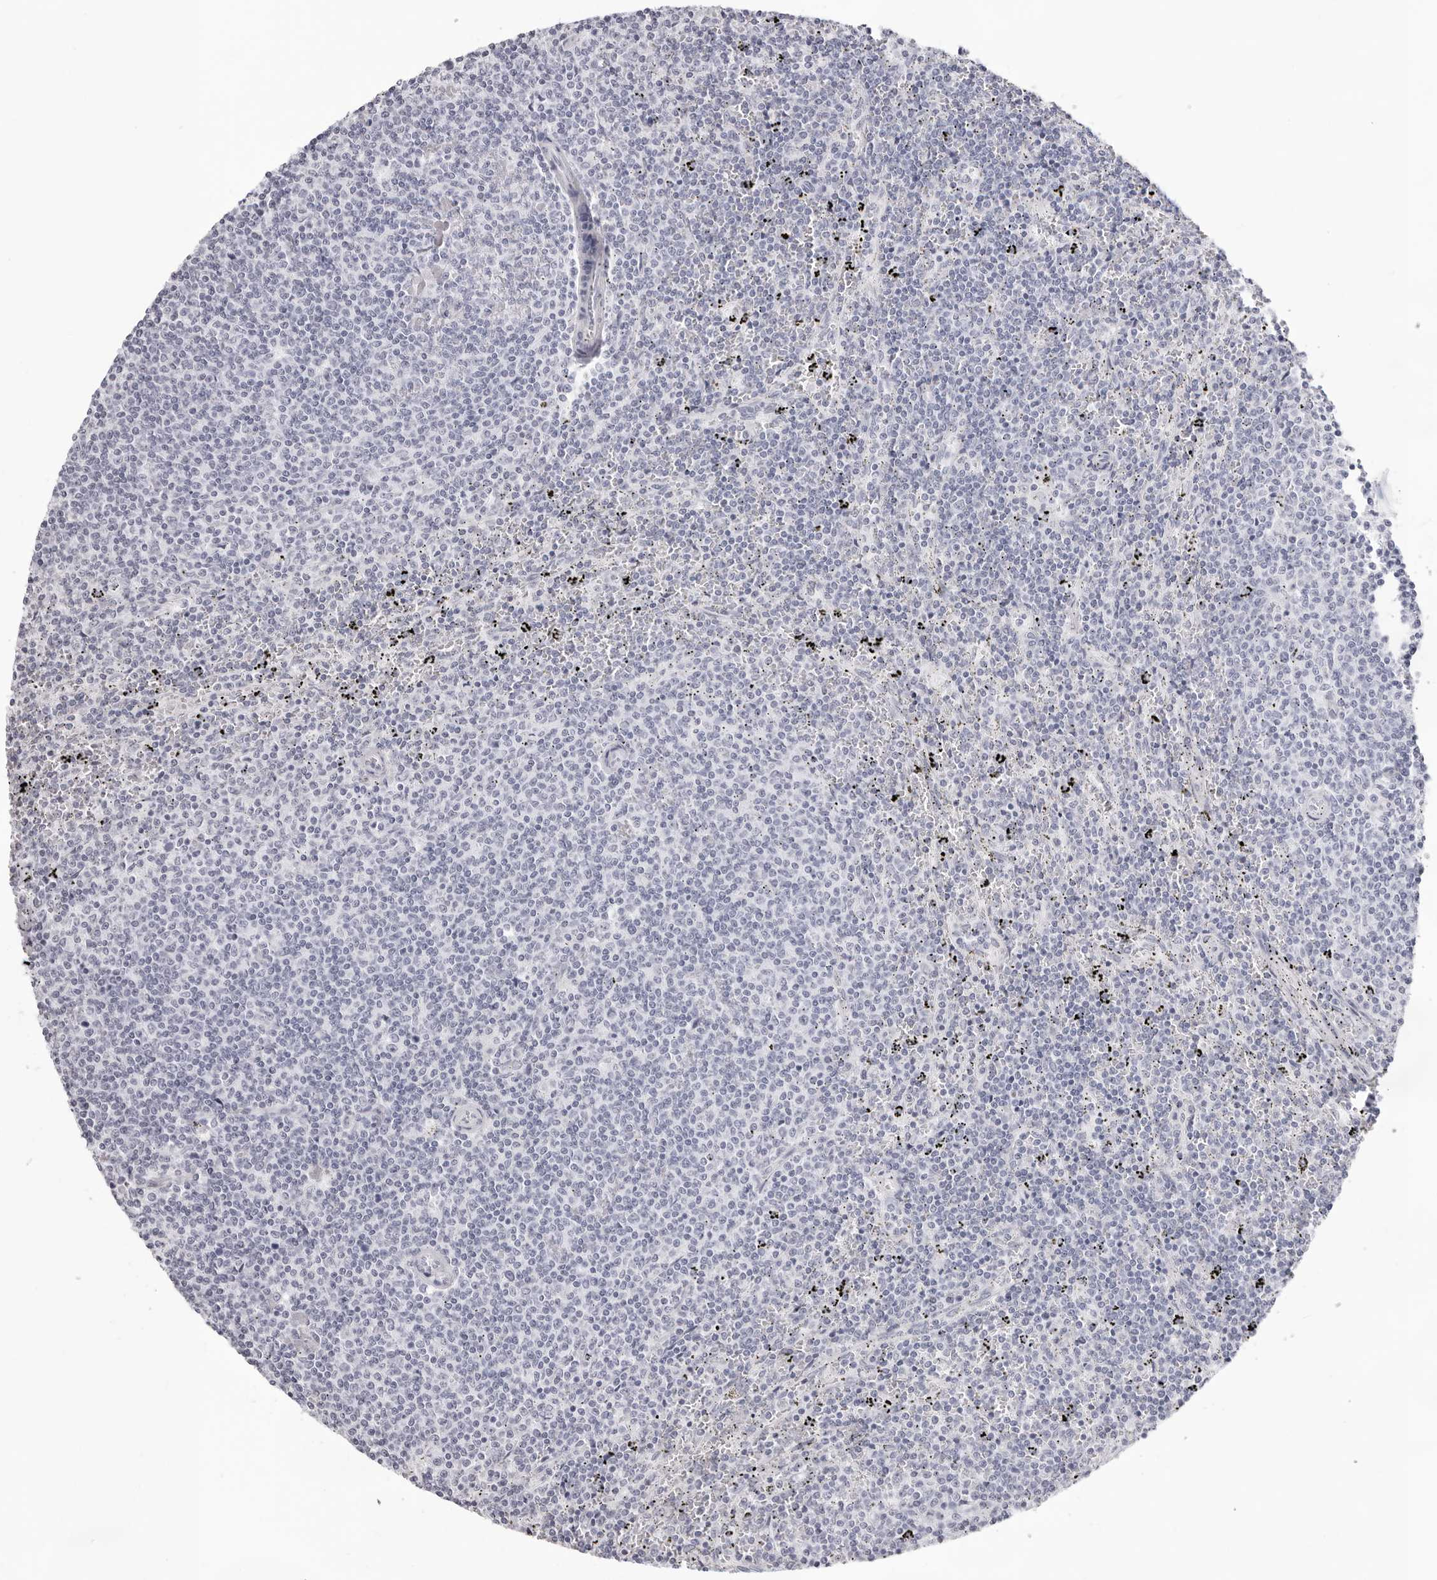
{"staining": {"intensity": "negative", "quantity": "none", "location": "none"}, "tissue": "lymphoma", "cell_type": "Tumor cells", "image_type": "cancer", "snomed": [{"axis": "morphology", "description": "Malignant lymphoma, non-Hodgkin's type, Low grade"}, {"axis": "topography", "description": "Spleen"}], "caption": "High power microscopy photomicrograph of an immunohistochemistry micrograph of lymphoma, revealing no significant staining in tumor cells.", "gene": "INSL3", "patient": {"sex": "female", "age": 50}}